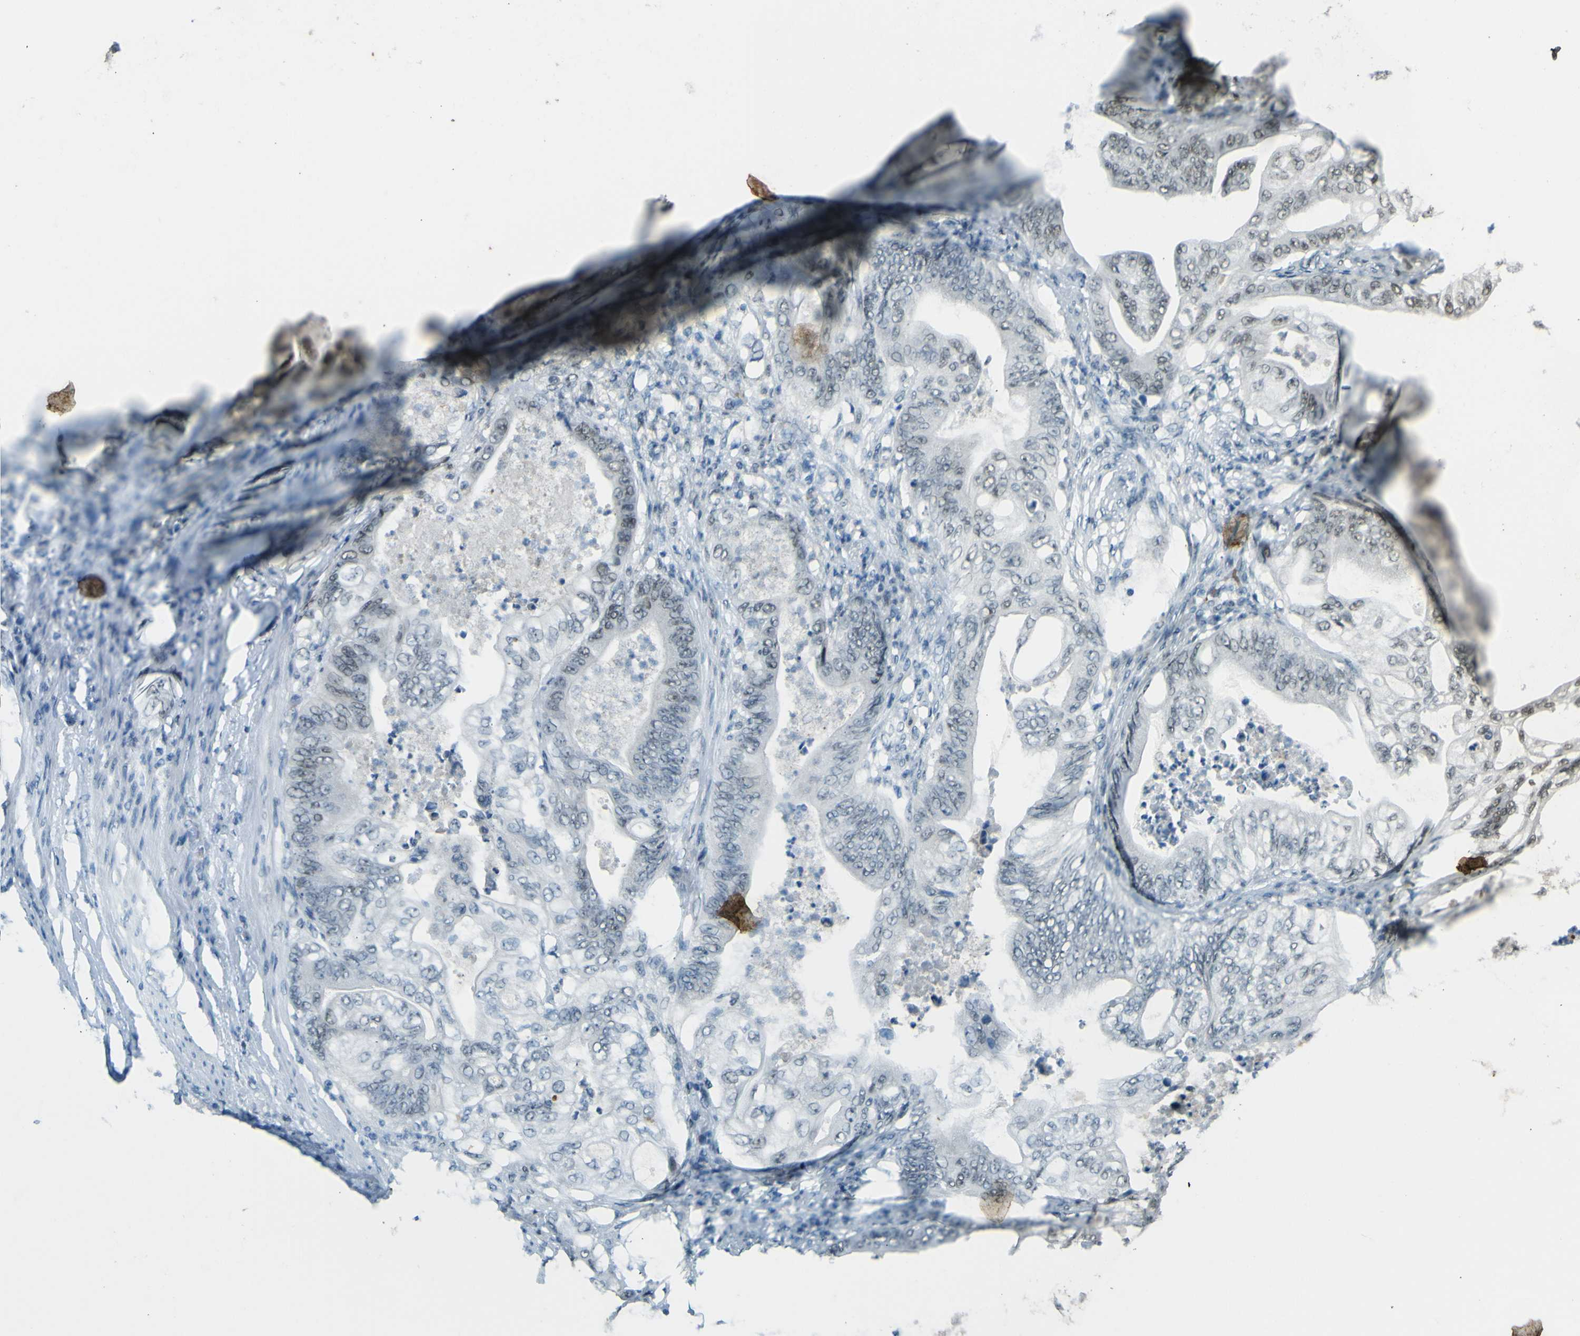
{"staining": {"intensity": "weak", "quantity": "<25%", "location": "nuclear"}, "tissue": "stomach cancer", "cell_type": "Tumor cells", "image_type": "cancer", "snomed": [{"axis": "morphology", "description": "Adenocarcinoma, NOS"}, {"axis": "topography", "description": "Stomach"}], "caption": "An image of adenocarcinoma (stomach) stained for a protein exhibits no brown staining in tumor cells.", "gene": "CEBPG", "patient": {"sex": "female", "age": 73}}